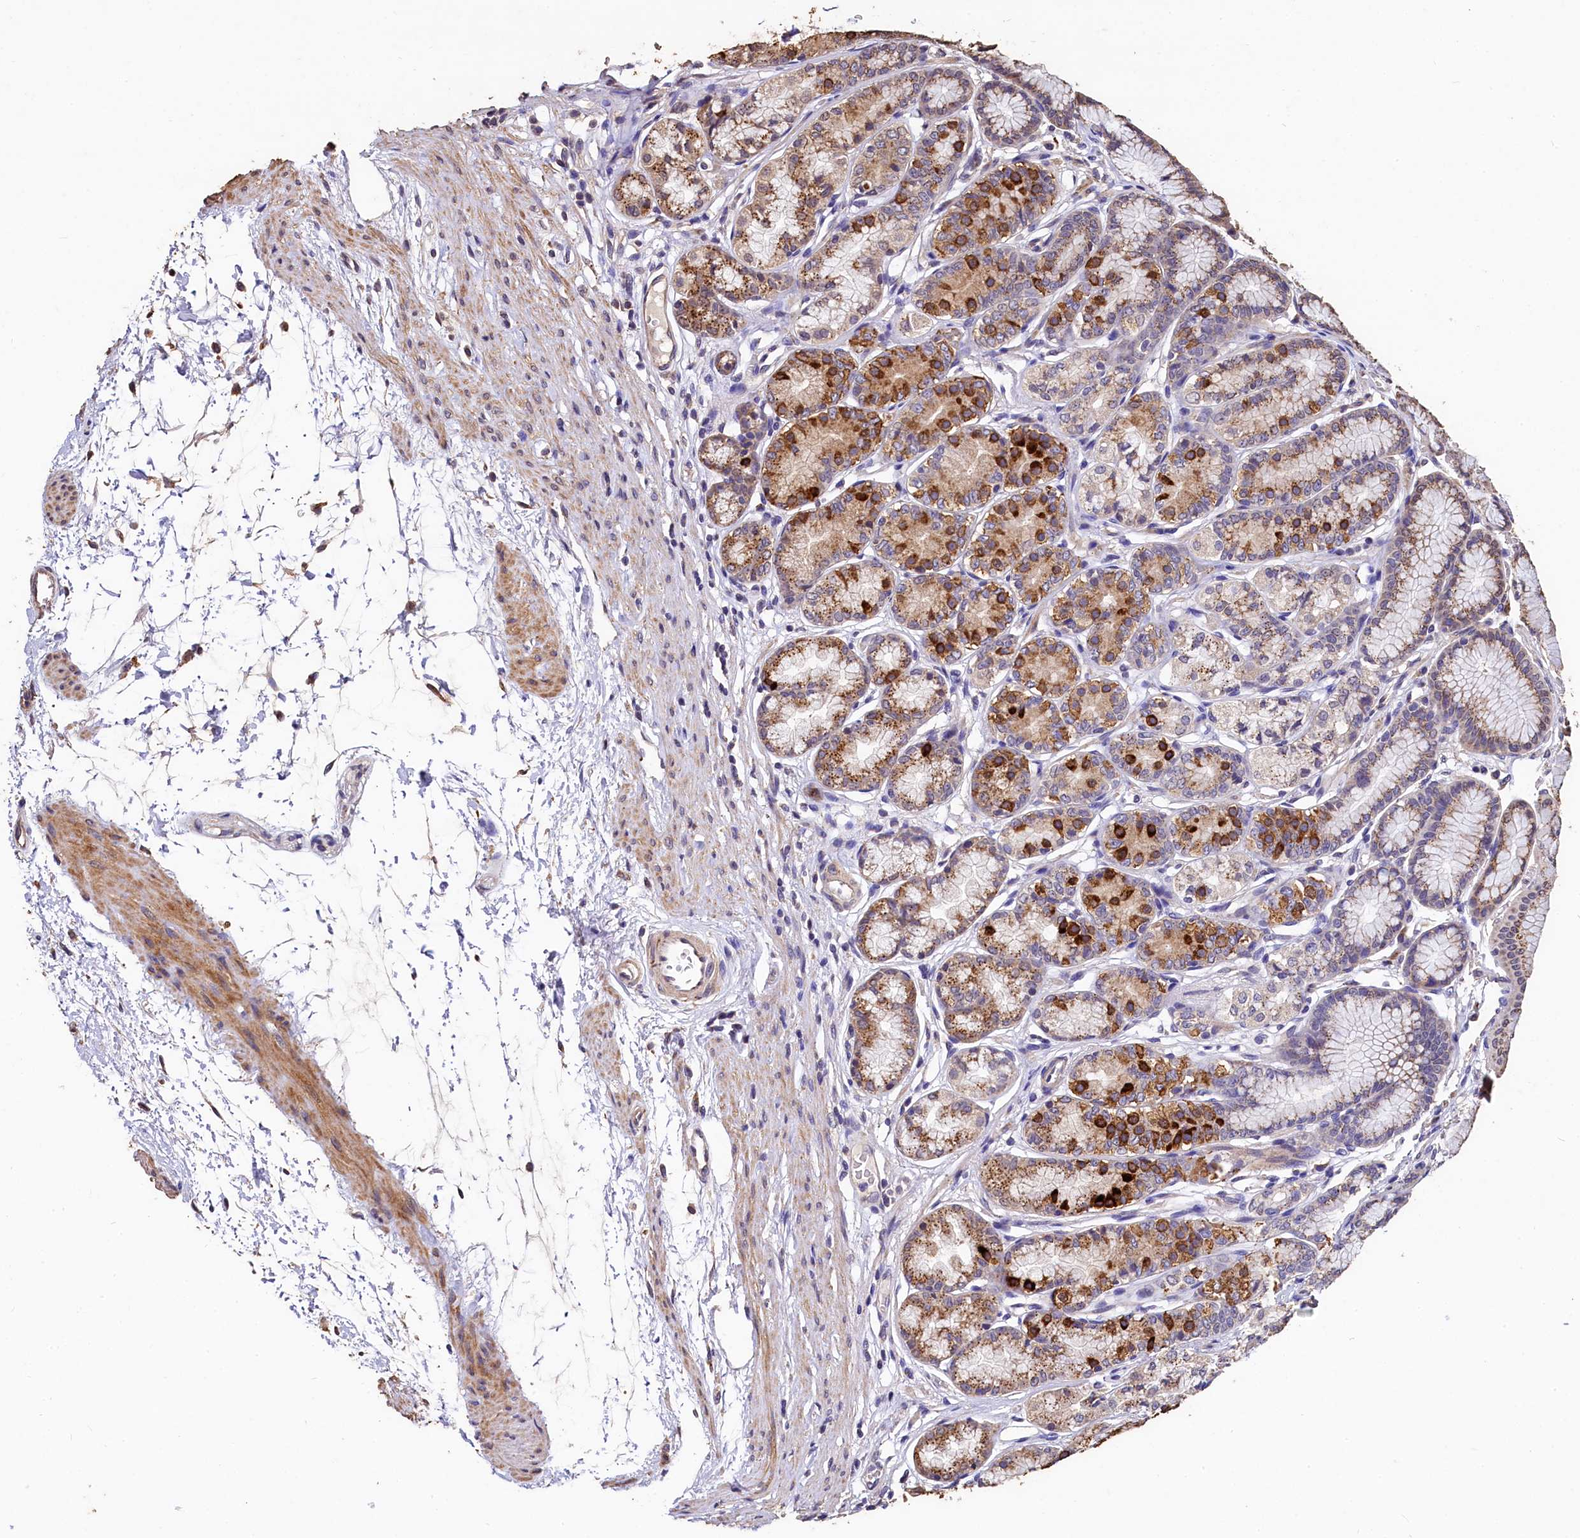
{"staining": {"intensity": "strong", "quantity": "25%-75%", "location": "cytoplasmic/membranous"}, "tissue": "stomach", "cell_type": "Glandular cells", "image_type": "normal", "snomed": [{"axis": "morphology", "description": "Normal tissue, NOS"}, {"axis": "morphology", "description": "Adenocarcinoma, NOS"}, {"axis": "morphology", "description": "Adenocarcinoma, High grade"}, {"axis": "topography", "description": "Stomach, upper"}, {"axis": "topography", "description": "Stomach"}], "caption": "Unremarkable stomach displays strong cytoplasmic/membranous staining in approximately 25%-75% of glandular cells, visualized by immunohistochemistry.", "gene": "LSM4", "patient": {"sex": "female", "age": 65}}